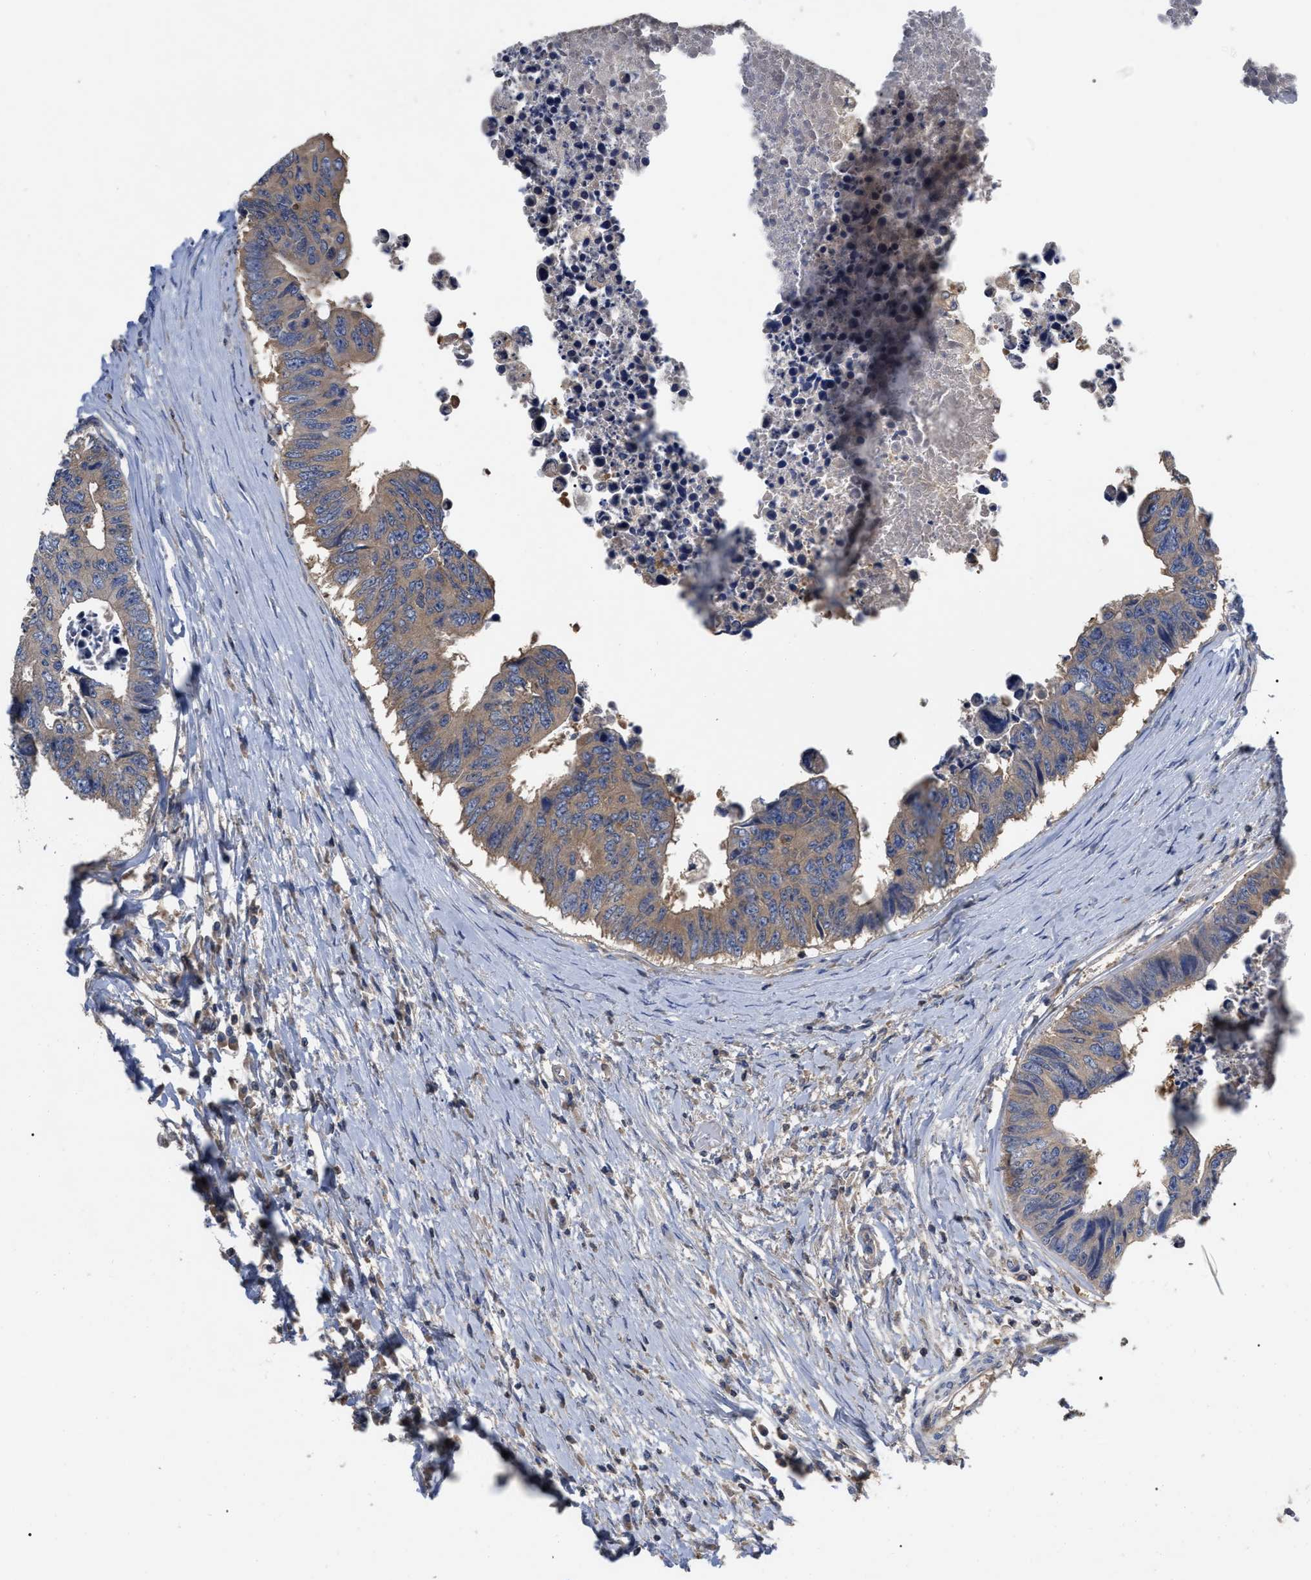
{"staining": {"intensity": "weak", "quantity": ">75%", "location": "cytoplasmic/membranous"}, "tissue": "colorectal cancer", "cell_type": "Tumor cells", "image_type": "cancer", "snomed": [{"axis": "morphology", "description": "Adenocarcinoma, NOS"}, {"axis": "topography", "description": "Rectum"}], "caption": "Immunohistochemical staining of colorectal adenocarcinoma exhibits low levels of weak cytoplasmic/membranous protein expression in about >75% of tumor cells. (brown staining indicates protein expression, while blue staining denotes nuclei).", "gene": "RAP1GDS1", "patient": {"sex": "male", "age": 84}}